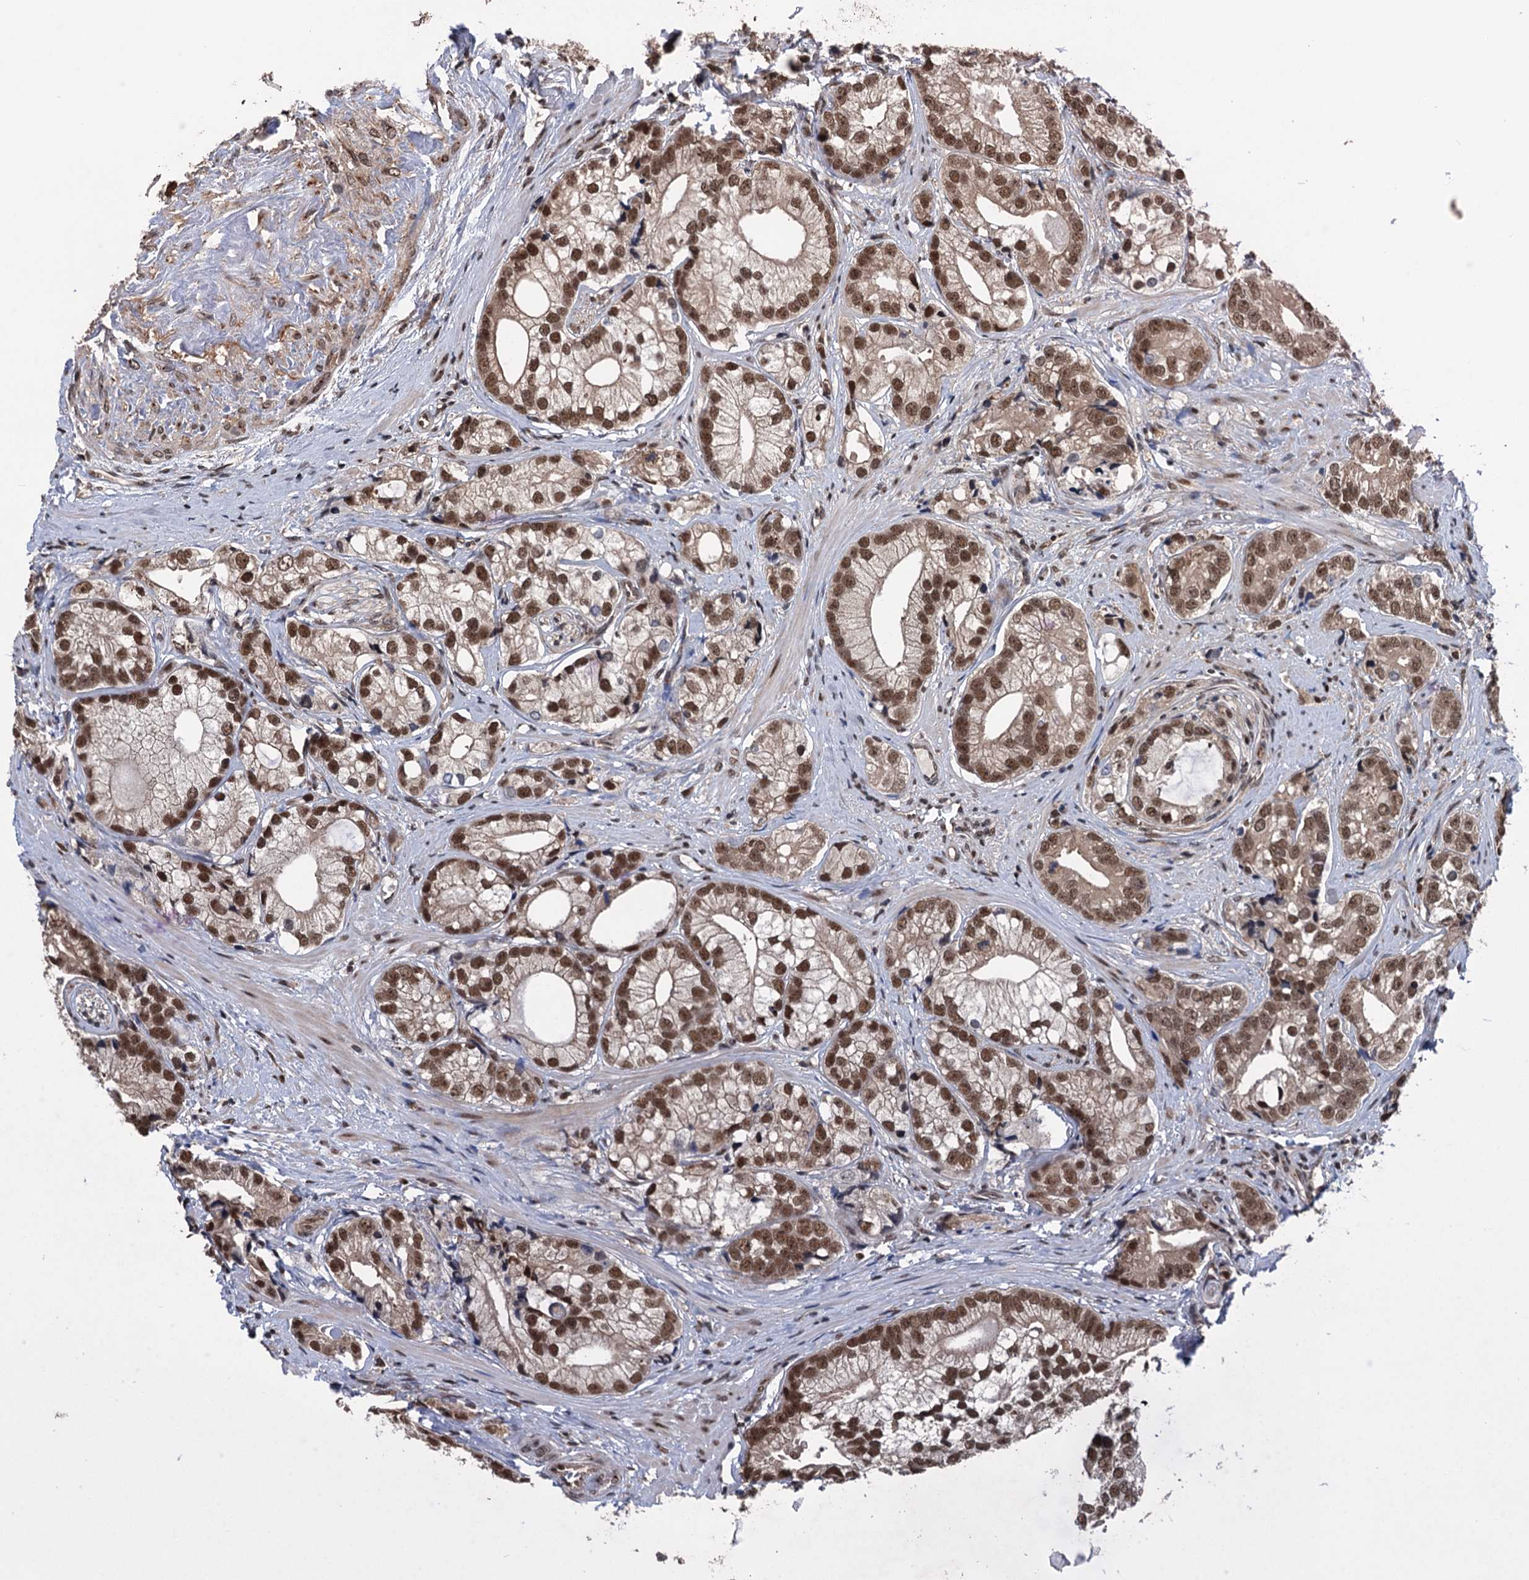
{"staining": {"intensity": "strong", "quantity": ">75%", "location": "nuclear"}, "tissue": "prostate cancer", "cell_type": "Tumor cells", "image_type": "cancer", "snomed": [{"axis": "morphology", "description": "Adenocarcinoma, High grade"}, {"axis": "topography", "description": "Prostate"}], "caption": "Protein staining exhibits strong nuclear expression in approximately >75% of tumor cells in prostate cancer. (DAB (3,3'-diaminobenzidine) = brown stain, brightfield microscopy at high magnification).", "gene": "RASSF4", "patient": {"sex": "male", "age": 75}}